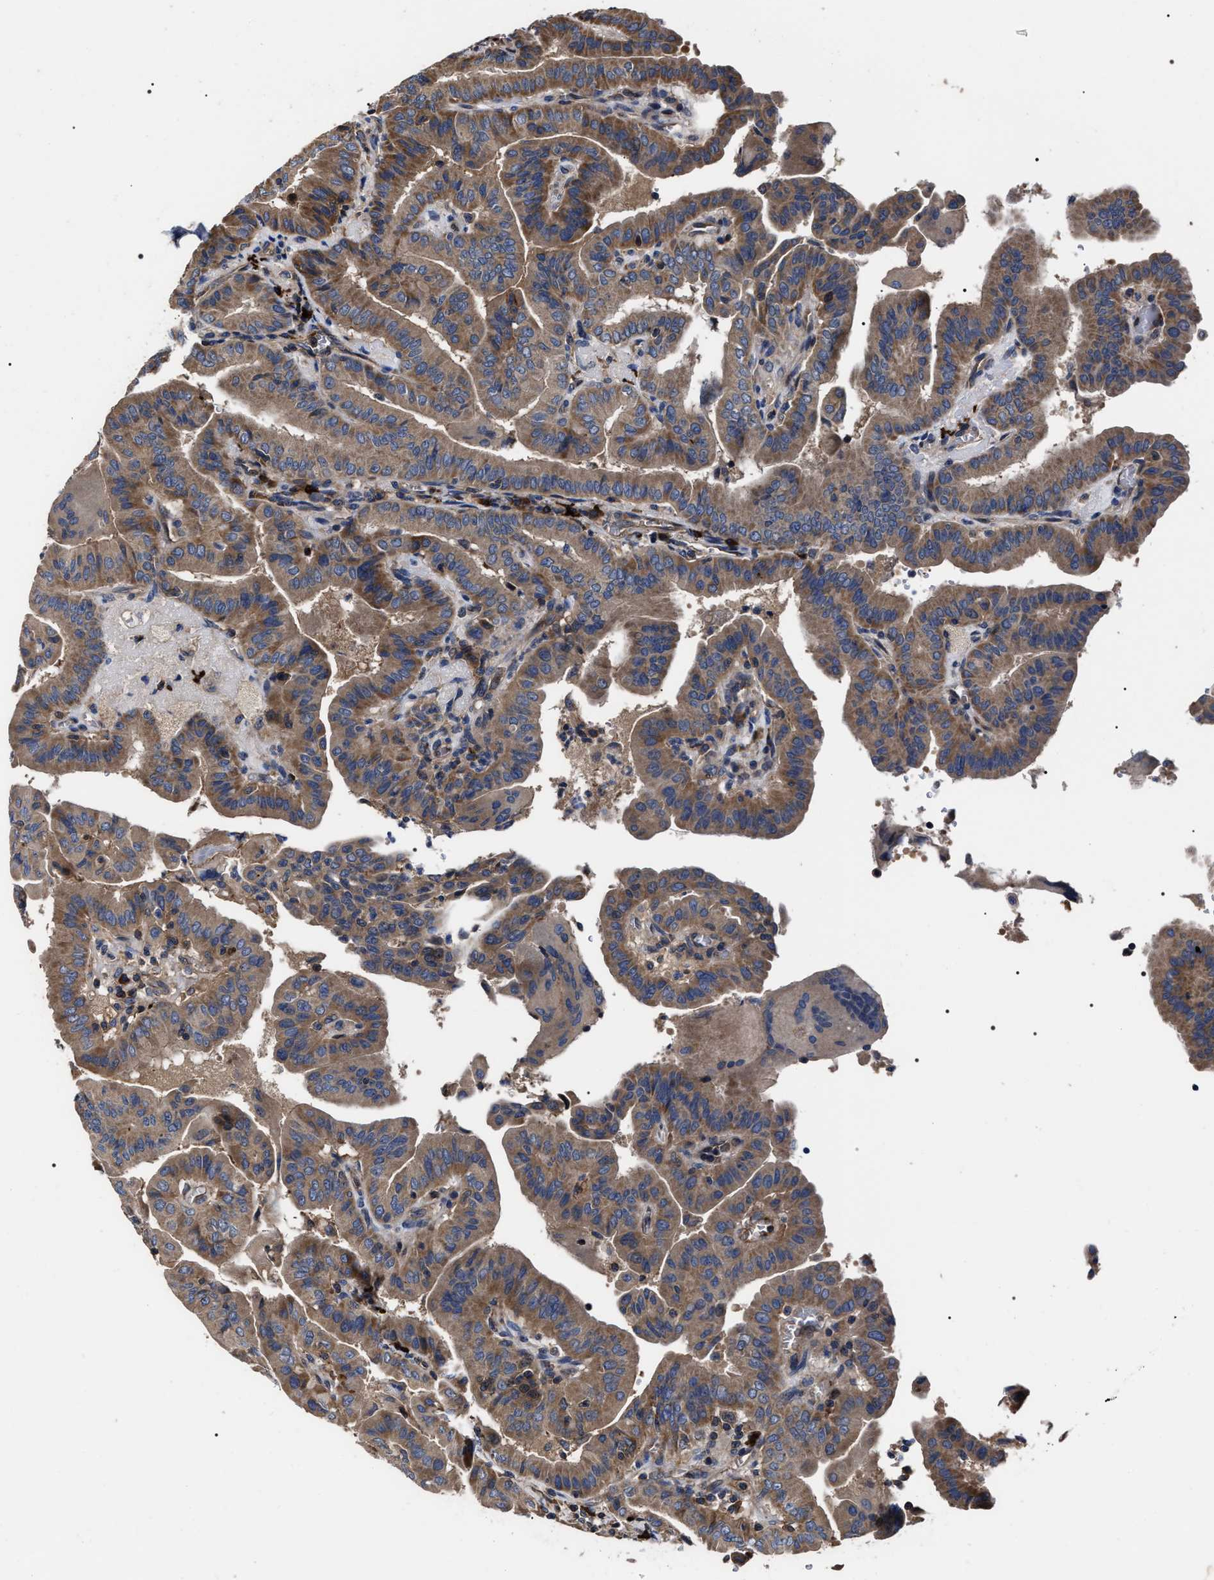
{"staining": {"intensity": "moderate", "quantity": ">75%", "location": "cytoplasmic/membranous"}, "tissue": "thyroid cancer", "cell_type": "Tumor cells", "image_type": "cancer", "snomed": [{"axis": "morphology", "description": "Papillary adenocarcinoma, NOS"}, {"axis": "topography", "description": "Thyroid gland"}], "caption": "Approximately >75% of tumor cells in thyroid cancer (papillary adenocarcinoma) exhibit moderate cytoplasmic/membranous protein expression as visualized by brown immunohistochemical staining.", "gene": "MIS18A", "patient": {"sex": "male", "age": 33}}